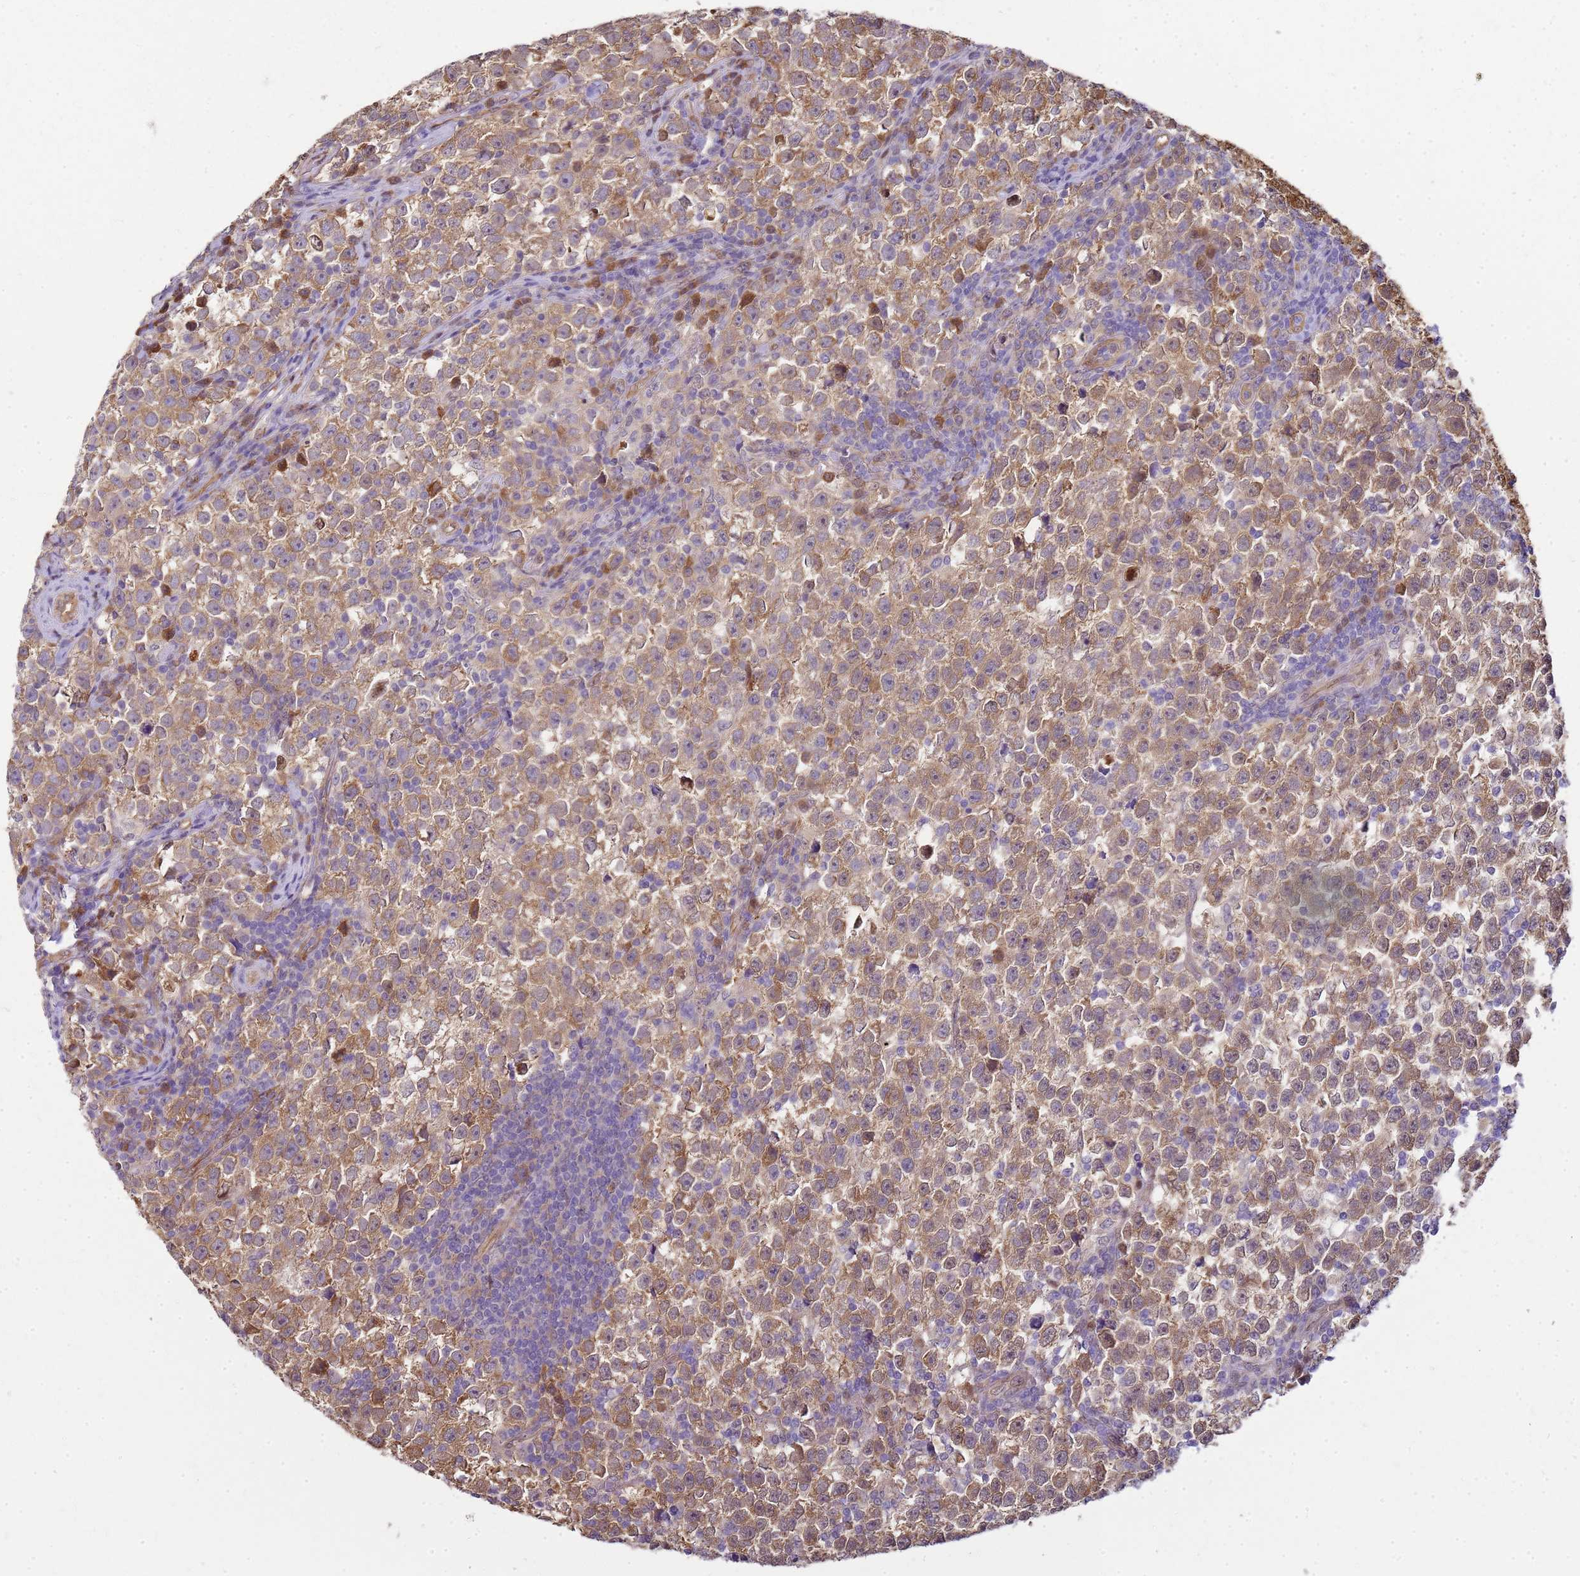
{"staining": {"intensity": "moderate", "quantity": ">75%", "location": "cytoplasmic/membranous"}, "tissue": "testis cancer", "cell_type": "Tumor cells", "image_type": "cancer", "snomed": [{"axis": "morphology", "description": "Normal tissue, NOS"}, {"axis": "morphology", "description": "Seminoma, NOS"}, {"axis": "topography", "description": "Testis"}], "caption": "Human testis seminoma stained for a protein (brown) displays moderate cytoplasmic/membranous positive staining in about >75% of tumor cells.", "gene": "YWHAE", "patient": {"sex": "male", "age": 43}}